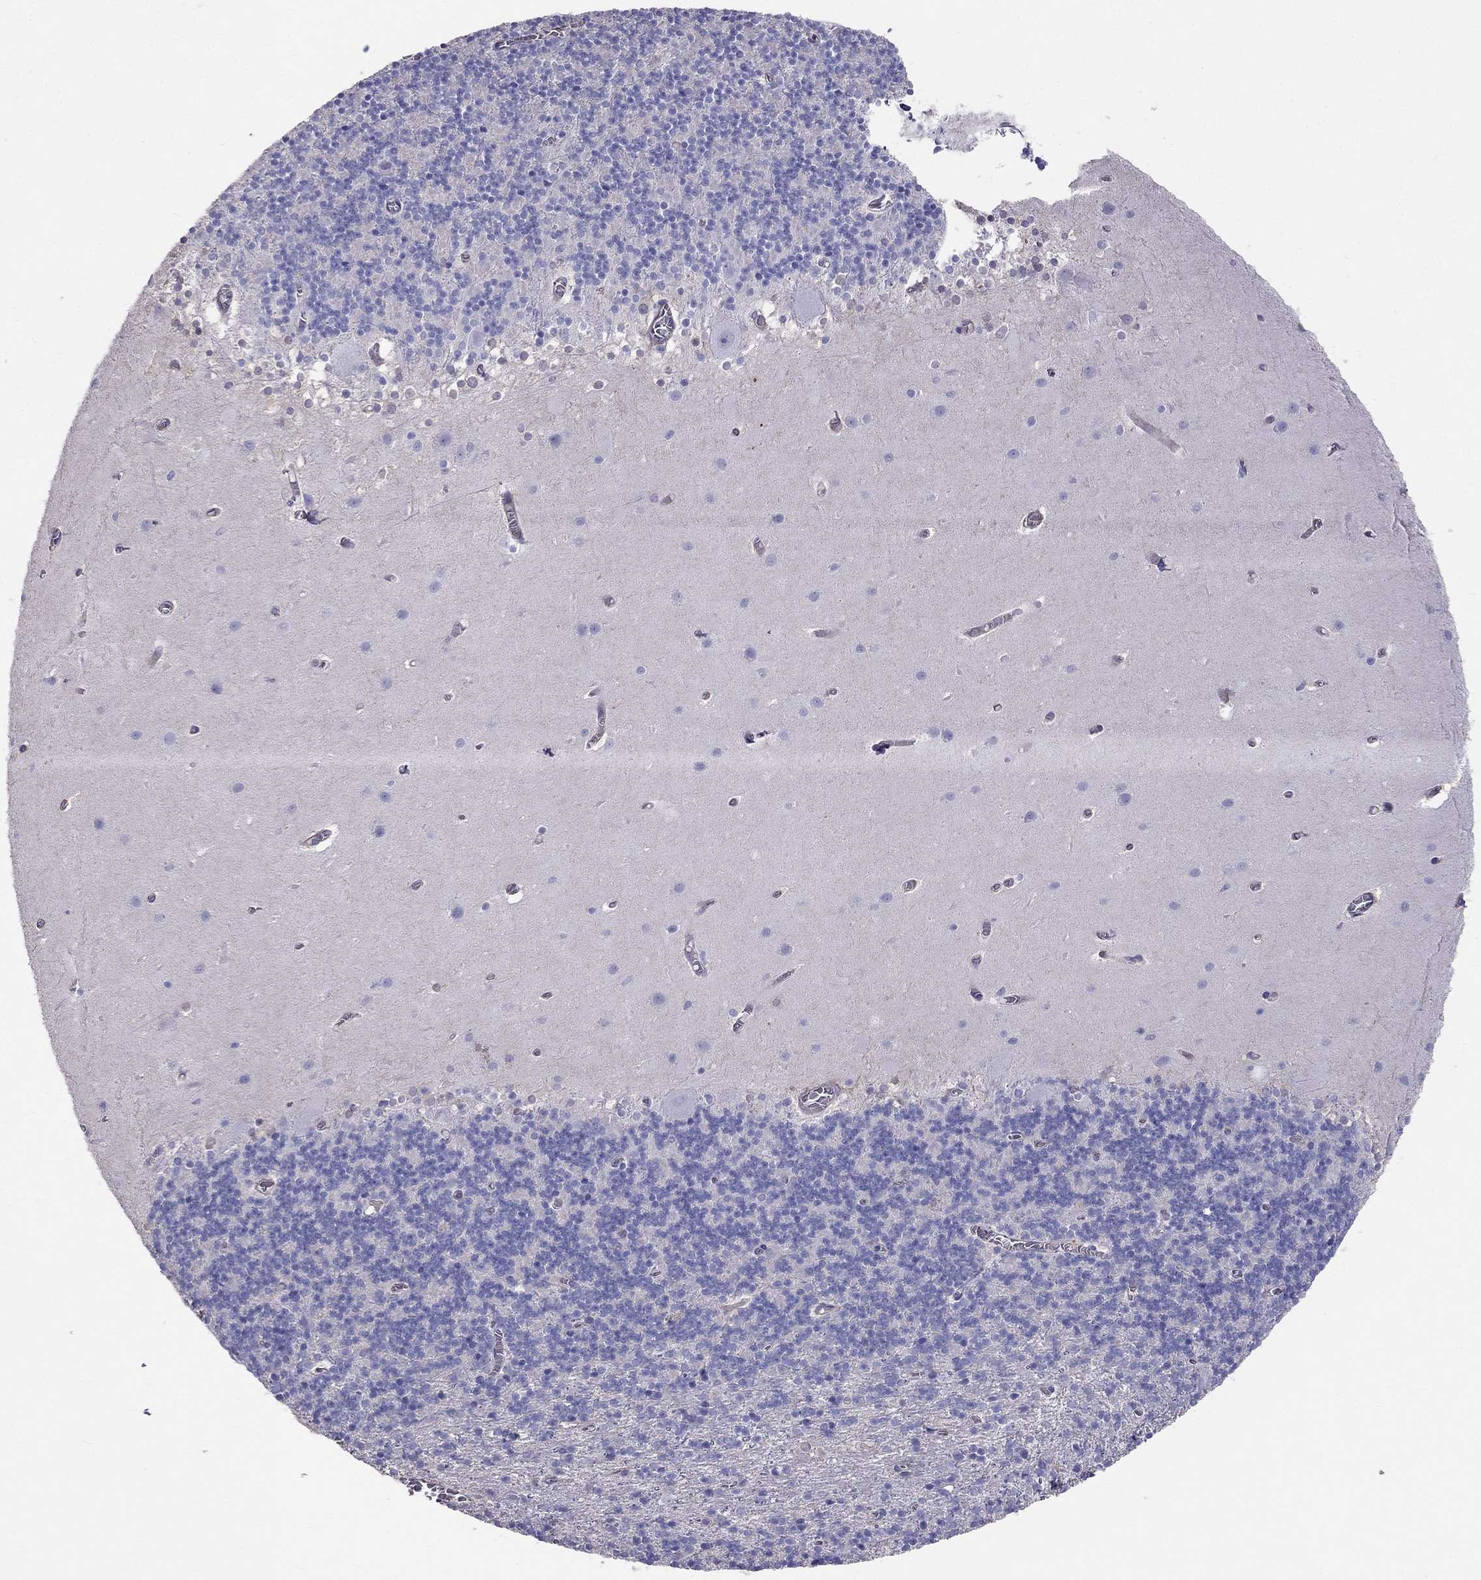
{"staining": {"intensity": "negative", "quantity": "none", "location": "none"}, "tissue": "cerebellum", "cell_type": "Cells in granular layer", "image_type": "normal", "snomed": [{"axis": "morphology", "description": "Normal tissue, NOS"}, {"axis": "topography", "description": "Cerebellum"}], "caption": "Immunohistochemistry micrograph of unremarkable cerebellum: cerebellum stained with DAB (3,3'-diaminobenzidine) shows no significant protein positivity in cells in granular layer. (DAB immunohistochemistry with hematoxylin counter stain).", "gene": "ENOX1", "patient": {"sex": "male", "age": 70}}